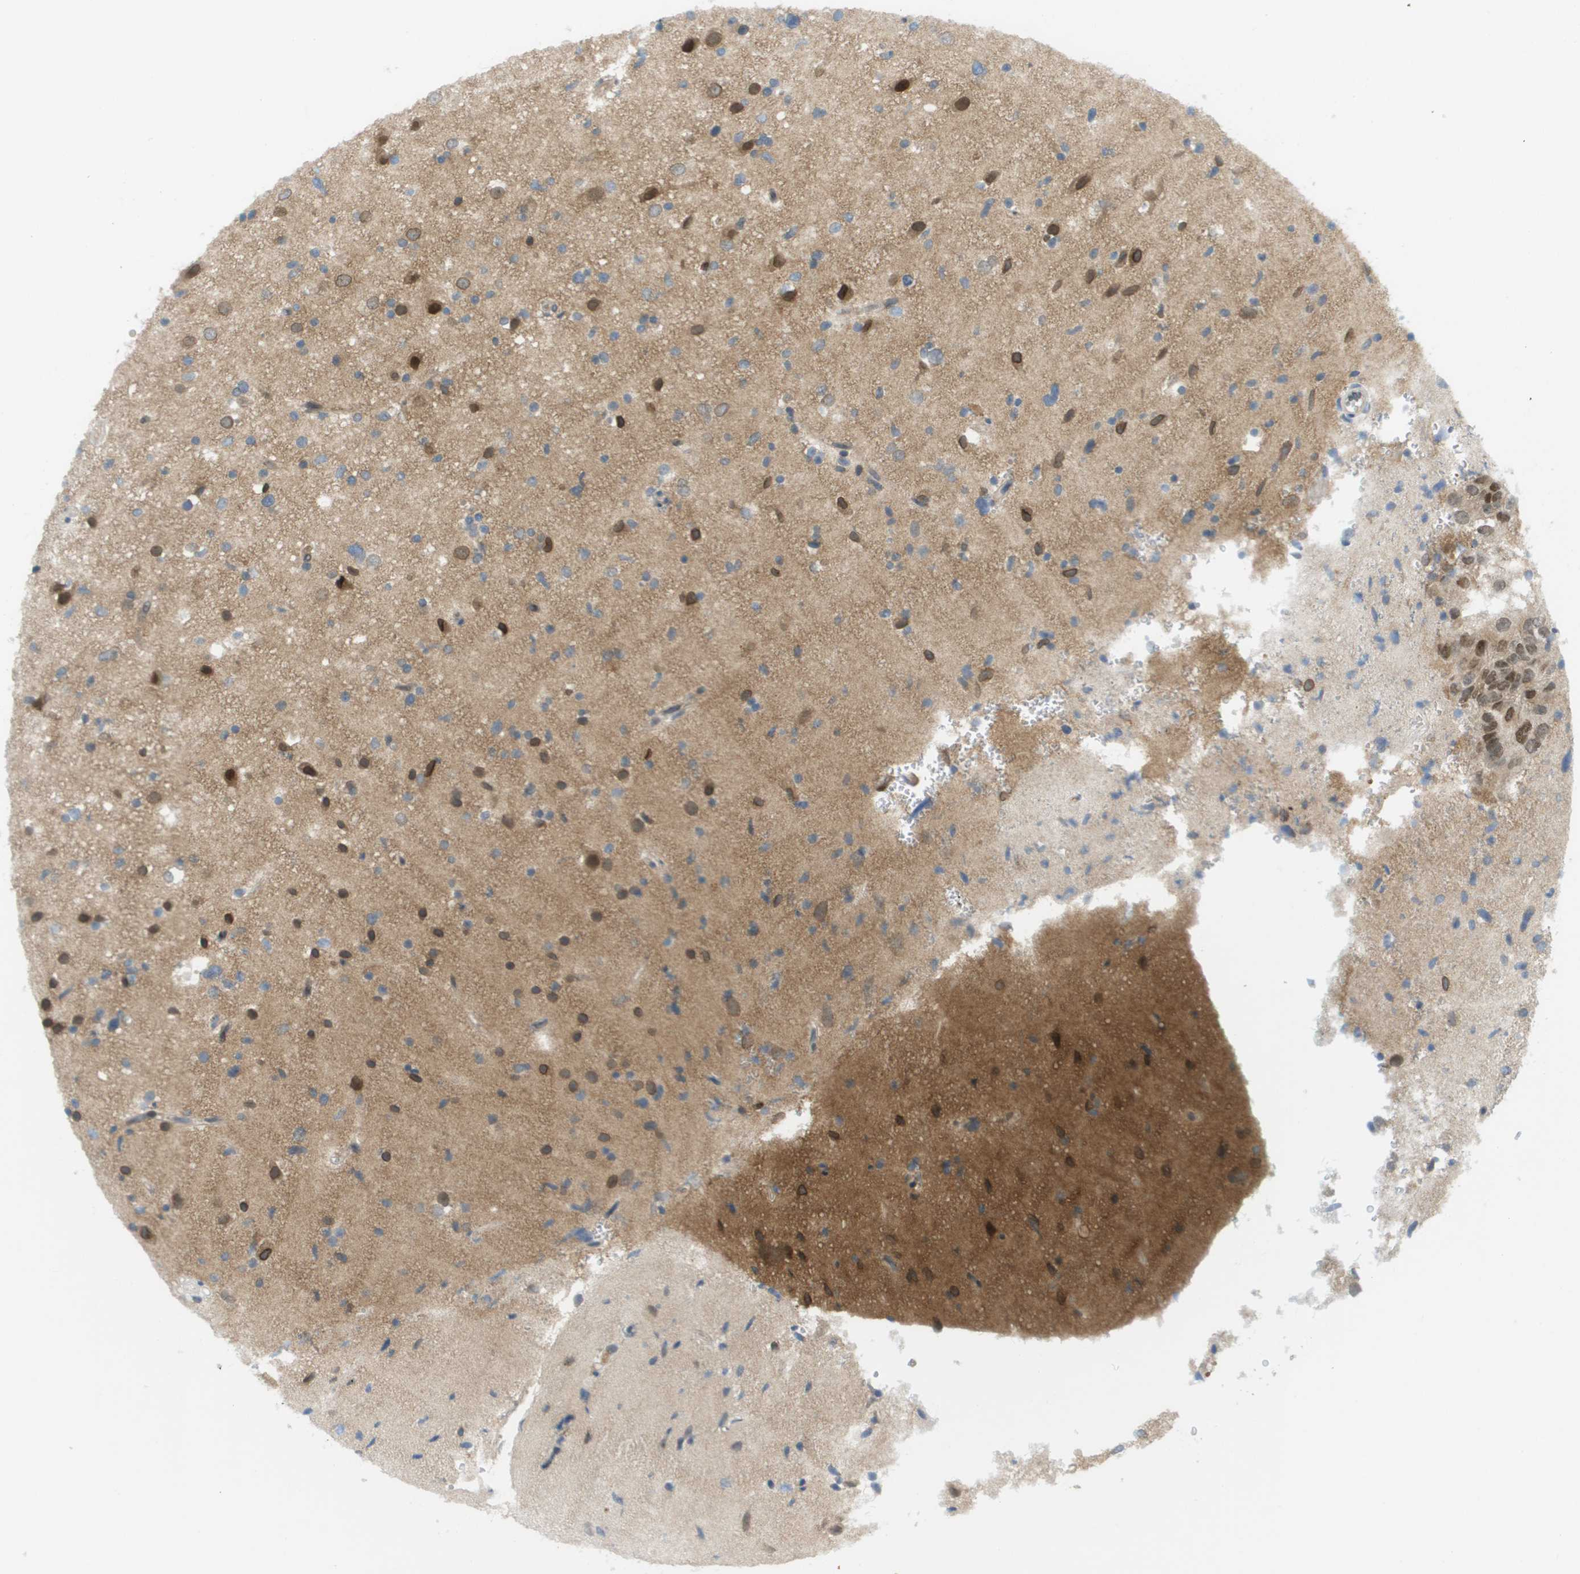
{"staining": {"intensity": "moderate", "quantity": "25%-75%", "location": "cytoplasmic/membranous,nuclear"}, "tissue": "glioma", "cell_type": "Tumor cells", "image_type": "cancer", "snomed": [{"axis": "morphology", "description": "Glioma, malignant, High grade"}, {"axis": "topography", "description": "Brain"}], "caption": "The photomicrograph reveals staining of glioma, revealing moderate cytoplasmic/membranous and nuclear protein expression (brown color) within tumor cells. The staining was performed using DAB to visualize the protein expression in brown, while the nuclei were stained in blue with hematoxylin (Magnification: 20x).", "gene": "CACNB4", "patient": {"sex": "male", "age": 33}}